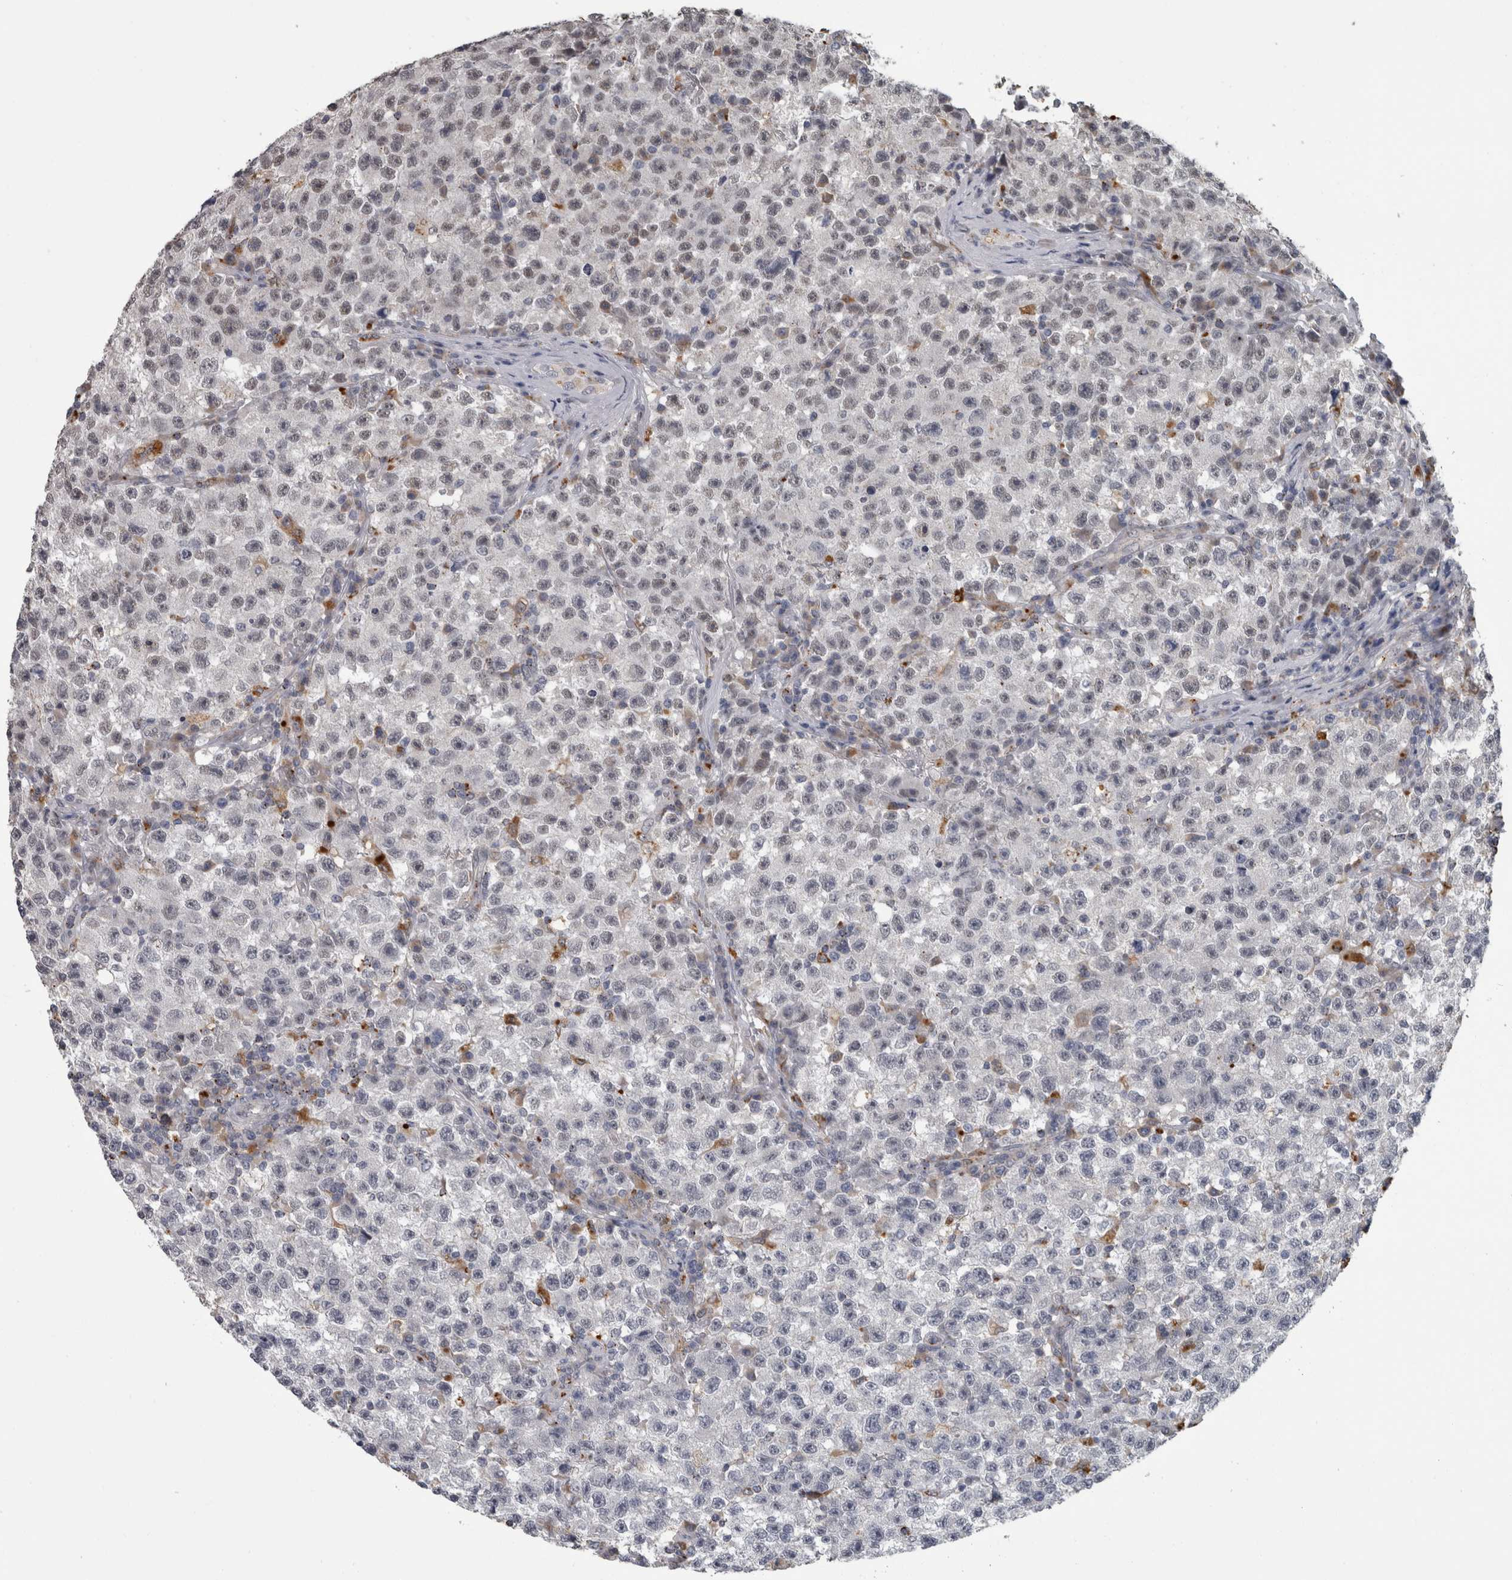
{"staining": {"intensity": "negative", "quantity": "none", "location": "none"}, "tissue": "testis cancer", "cell_type": "Tumor cells", "image_type": "cancer", "snomed": [{"axis": "morphology", "description": "Seminoma, NOS"}, {"axis": "topography", "description": "Testis"}], "caption": "The image displays no staining of tumor cells in testis cancer (seminoma).", "gene": "NAAA", "patient": {"sex": "male", "age": 22}}